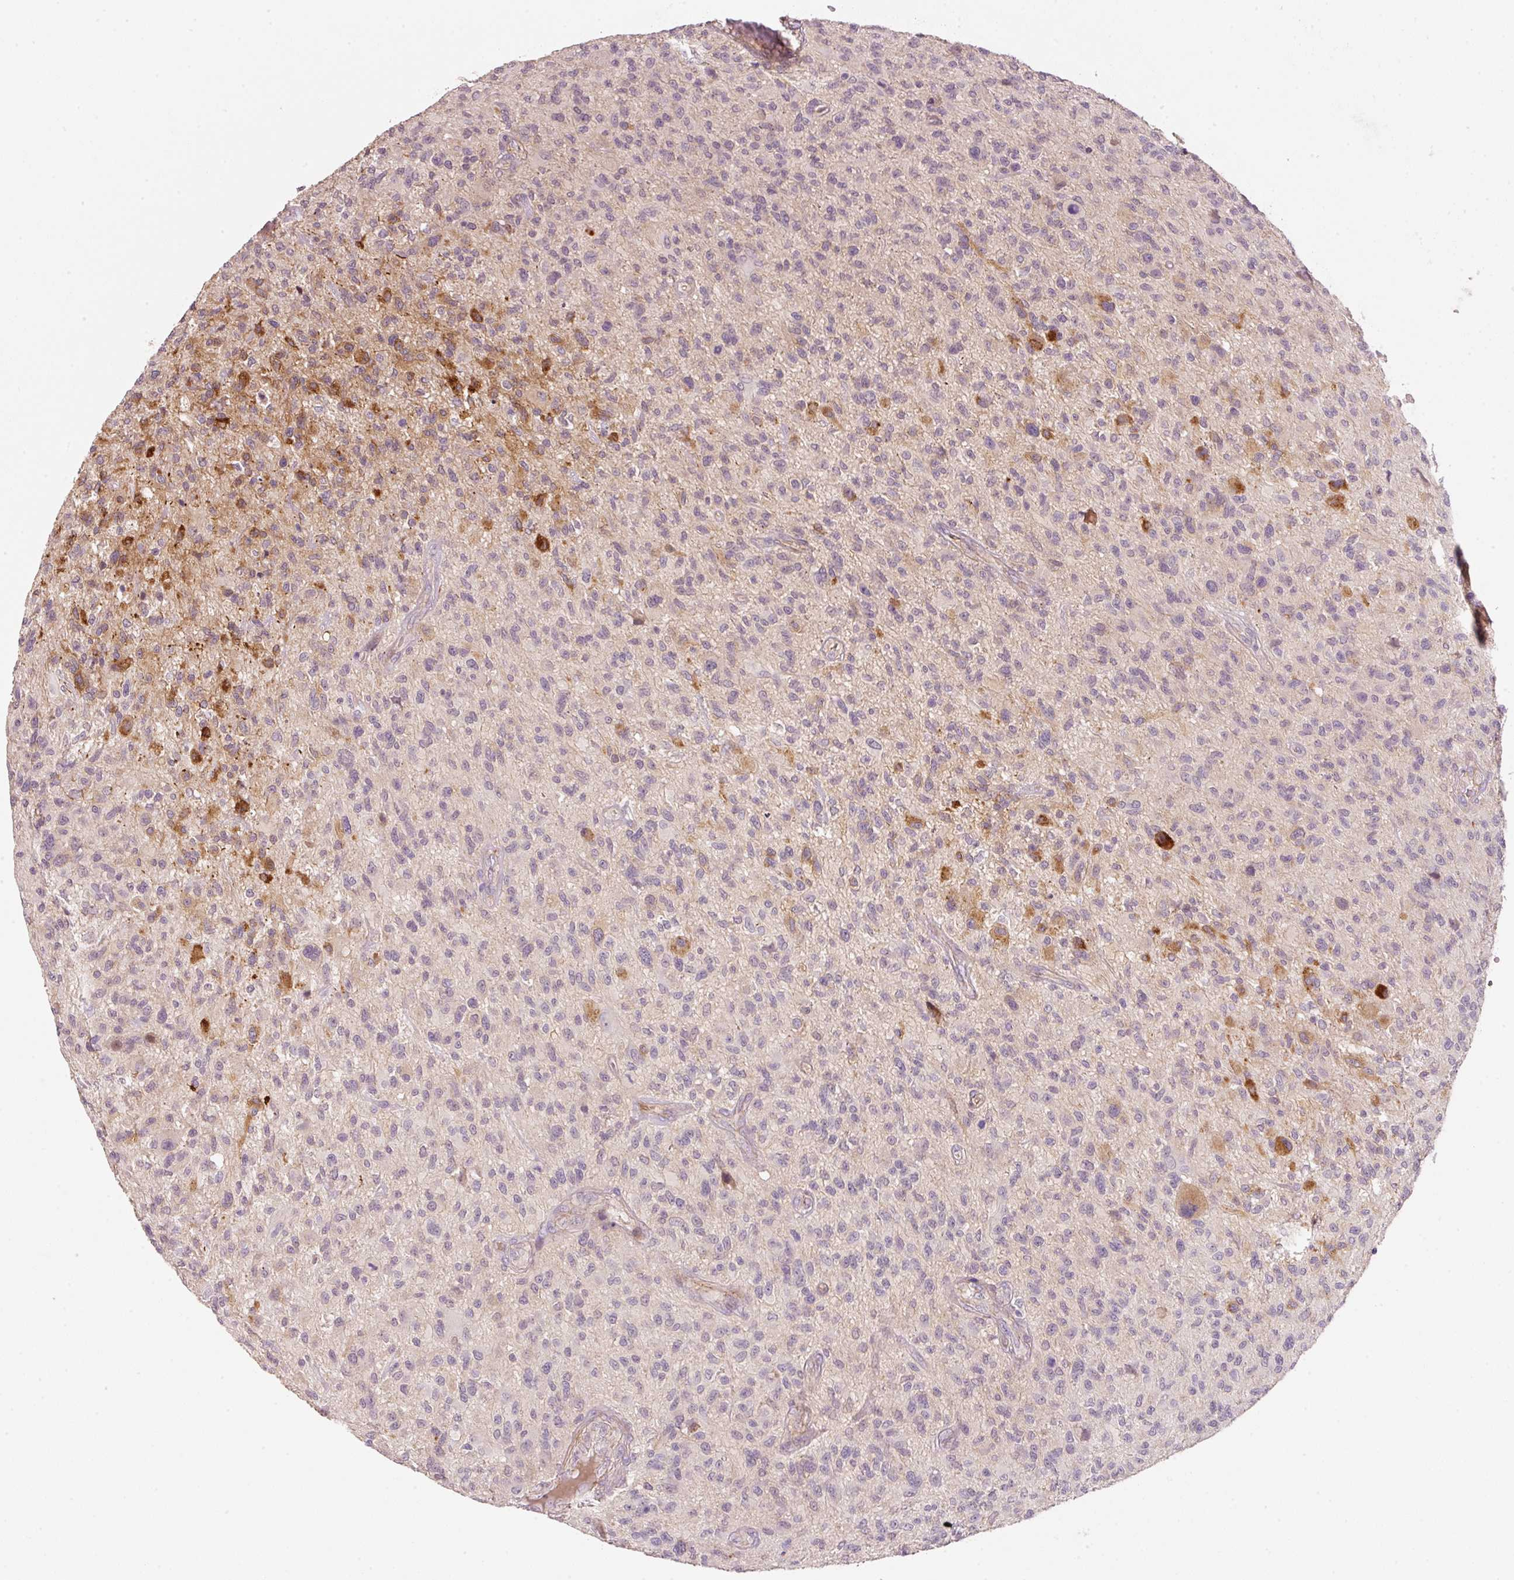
{"staining": {"intensity": "negative", "quantity": "none", "location": "none"}, "tissue": "glioma", "cell_type": "Tumor cells", "image_type": "cancer", "snomed": [{"axis": "morphology", "description": "Glioma, malignant, High grade"}, {"axis": "topography", "description": "Brain"}], "caption": "Immunohistochemistry of glioma shows no staining in tumor cells. (DAB (3,3'-diaminobenzidine) immunohistochemistry (IHC) visualized using brightfield microscopy, high magnification).", "gene": "TIRAP", "patient": {"sex": "male", "age": 47}}